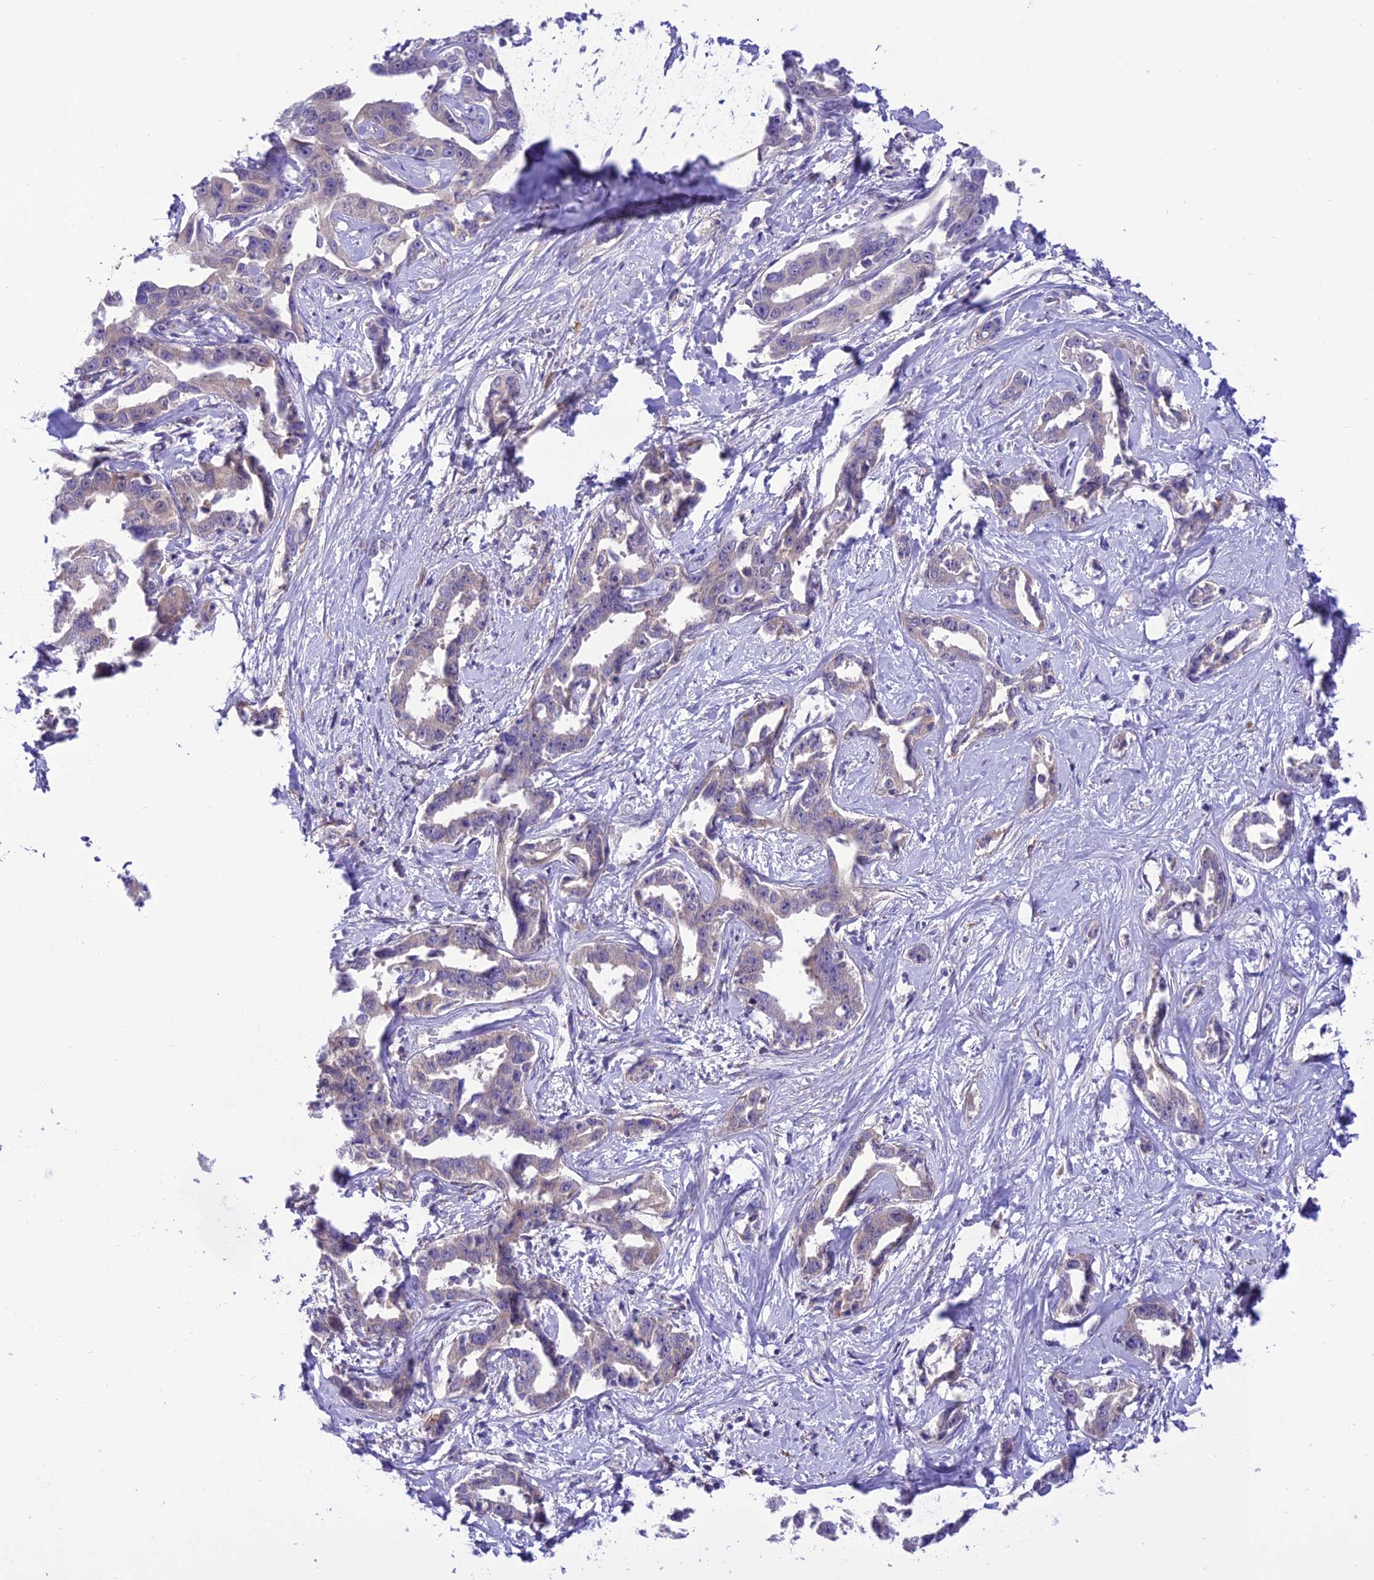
{"staining": {"intensity": "negative", "quantity": "none", "location": "none"}, "tissue": "liver cancer", "cell_type": "Tumor cells", "image_type": "cancer", "snomed": [{"axis": "morphology", "description": "Cholangiocarcinoma"}, {"axis": "topography", "description": "Liver"}], "caption": "Tumor cells are negative for brown protein staining in liver cancer. (Stains: DAB immunohistochemistry with hematoxylin counter stain, Microscopy: brightfield microscopy at high magnification).", "gene": "RNF126", "patient": {"sex": "male", "age": 59}}